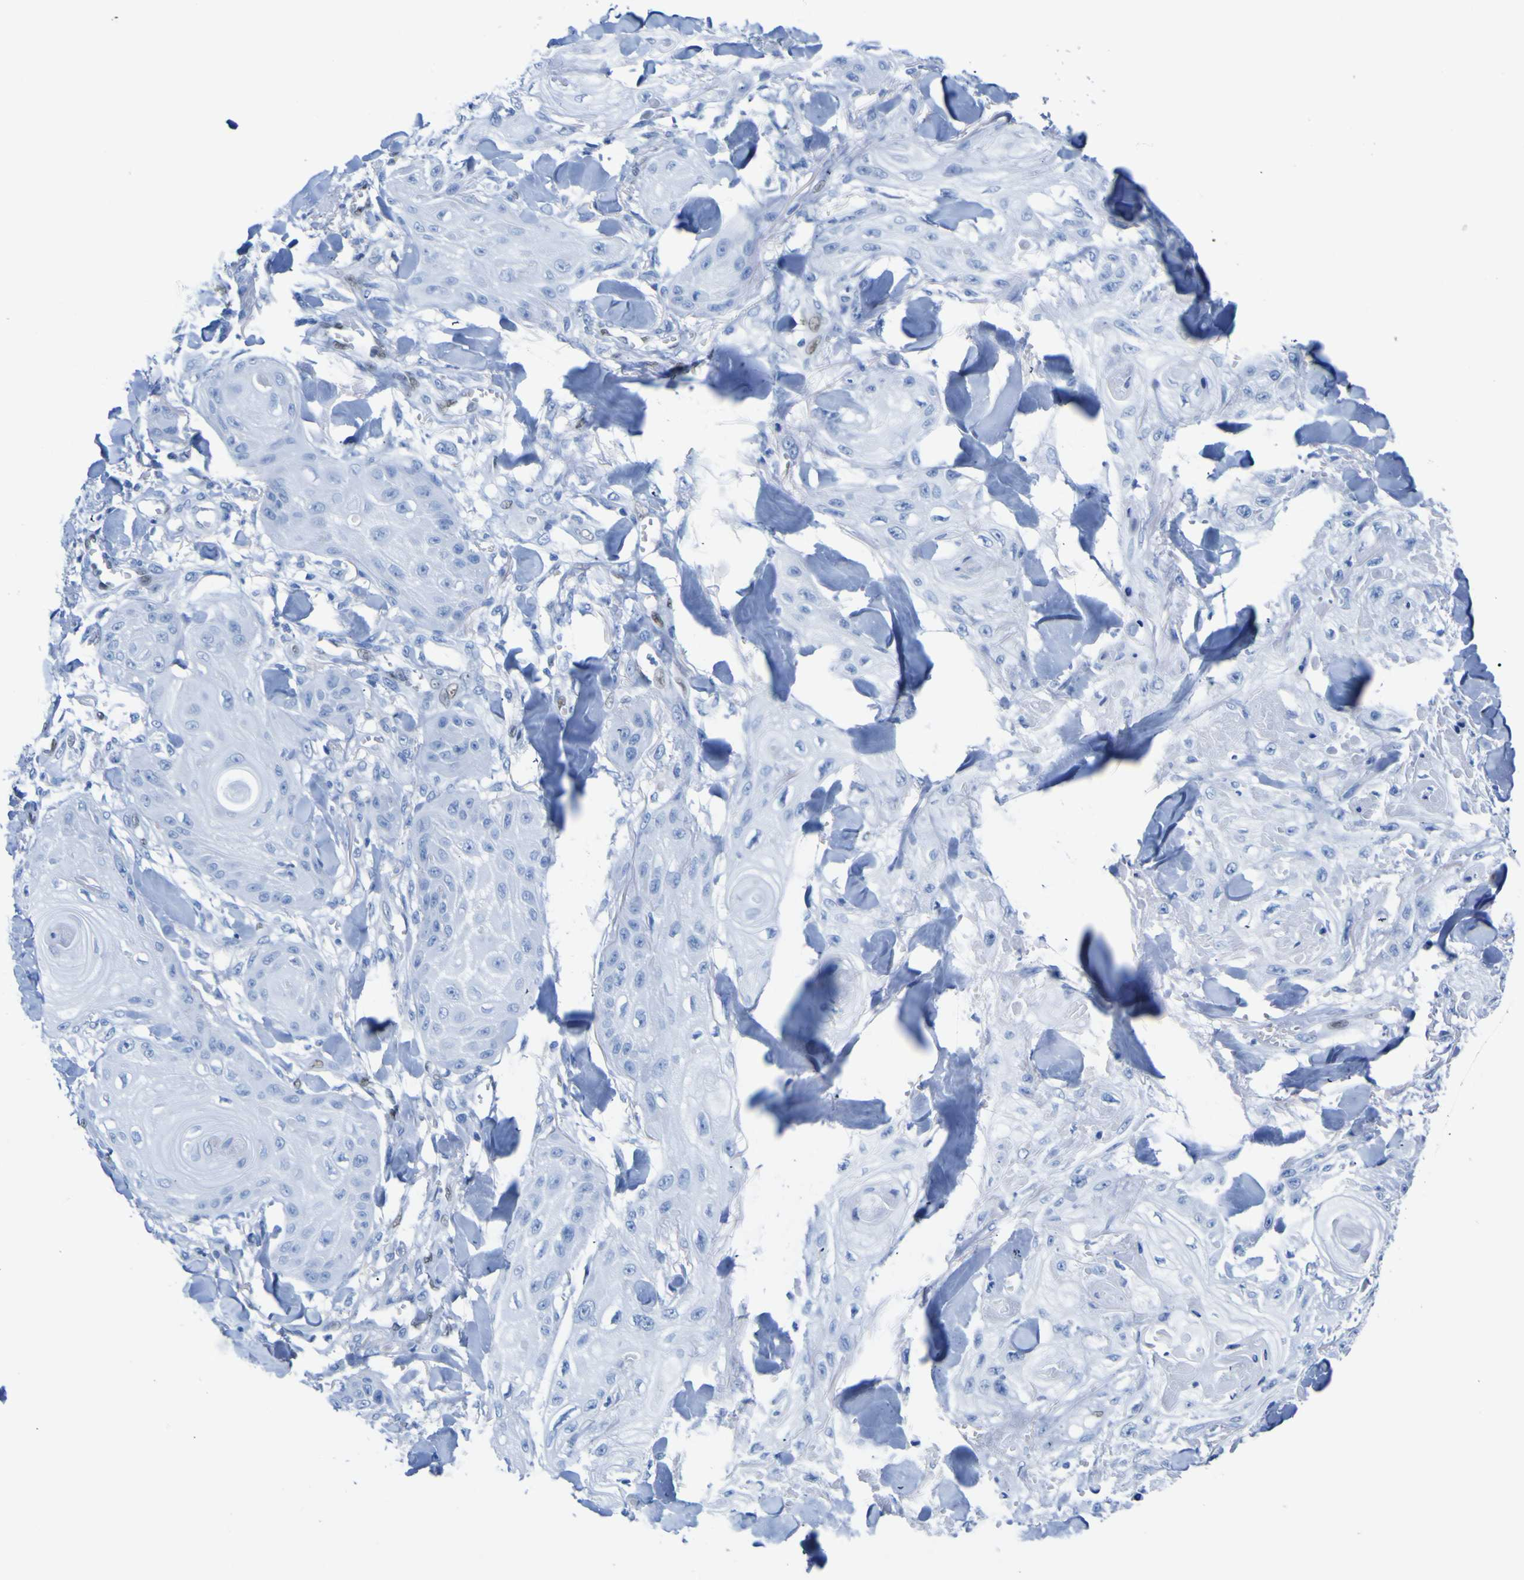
{"staining": {"intensity": "negative", "quantity": "none", "location": "none"}, "tissue": "skin cancer", "cell_type": "Tumor cells", "image_type": "cancer", "snomed": [{"axis": "morphology", "description": "Squamous cell carcinoma, NOS"}, {"axis": "topography", "description": "Skin"}], "caption": "Immunohistochemistry histopathology image of neoplastic tissue: human squamous cell carcinoma (skin) stained with DAB (3,3'-diaminobenzidine) shows no significant protein positivity in tumor cells.", "gene": "DACH1", "patient": {"sex": "male", "age": 74}}